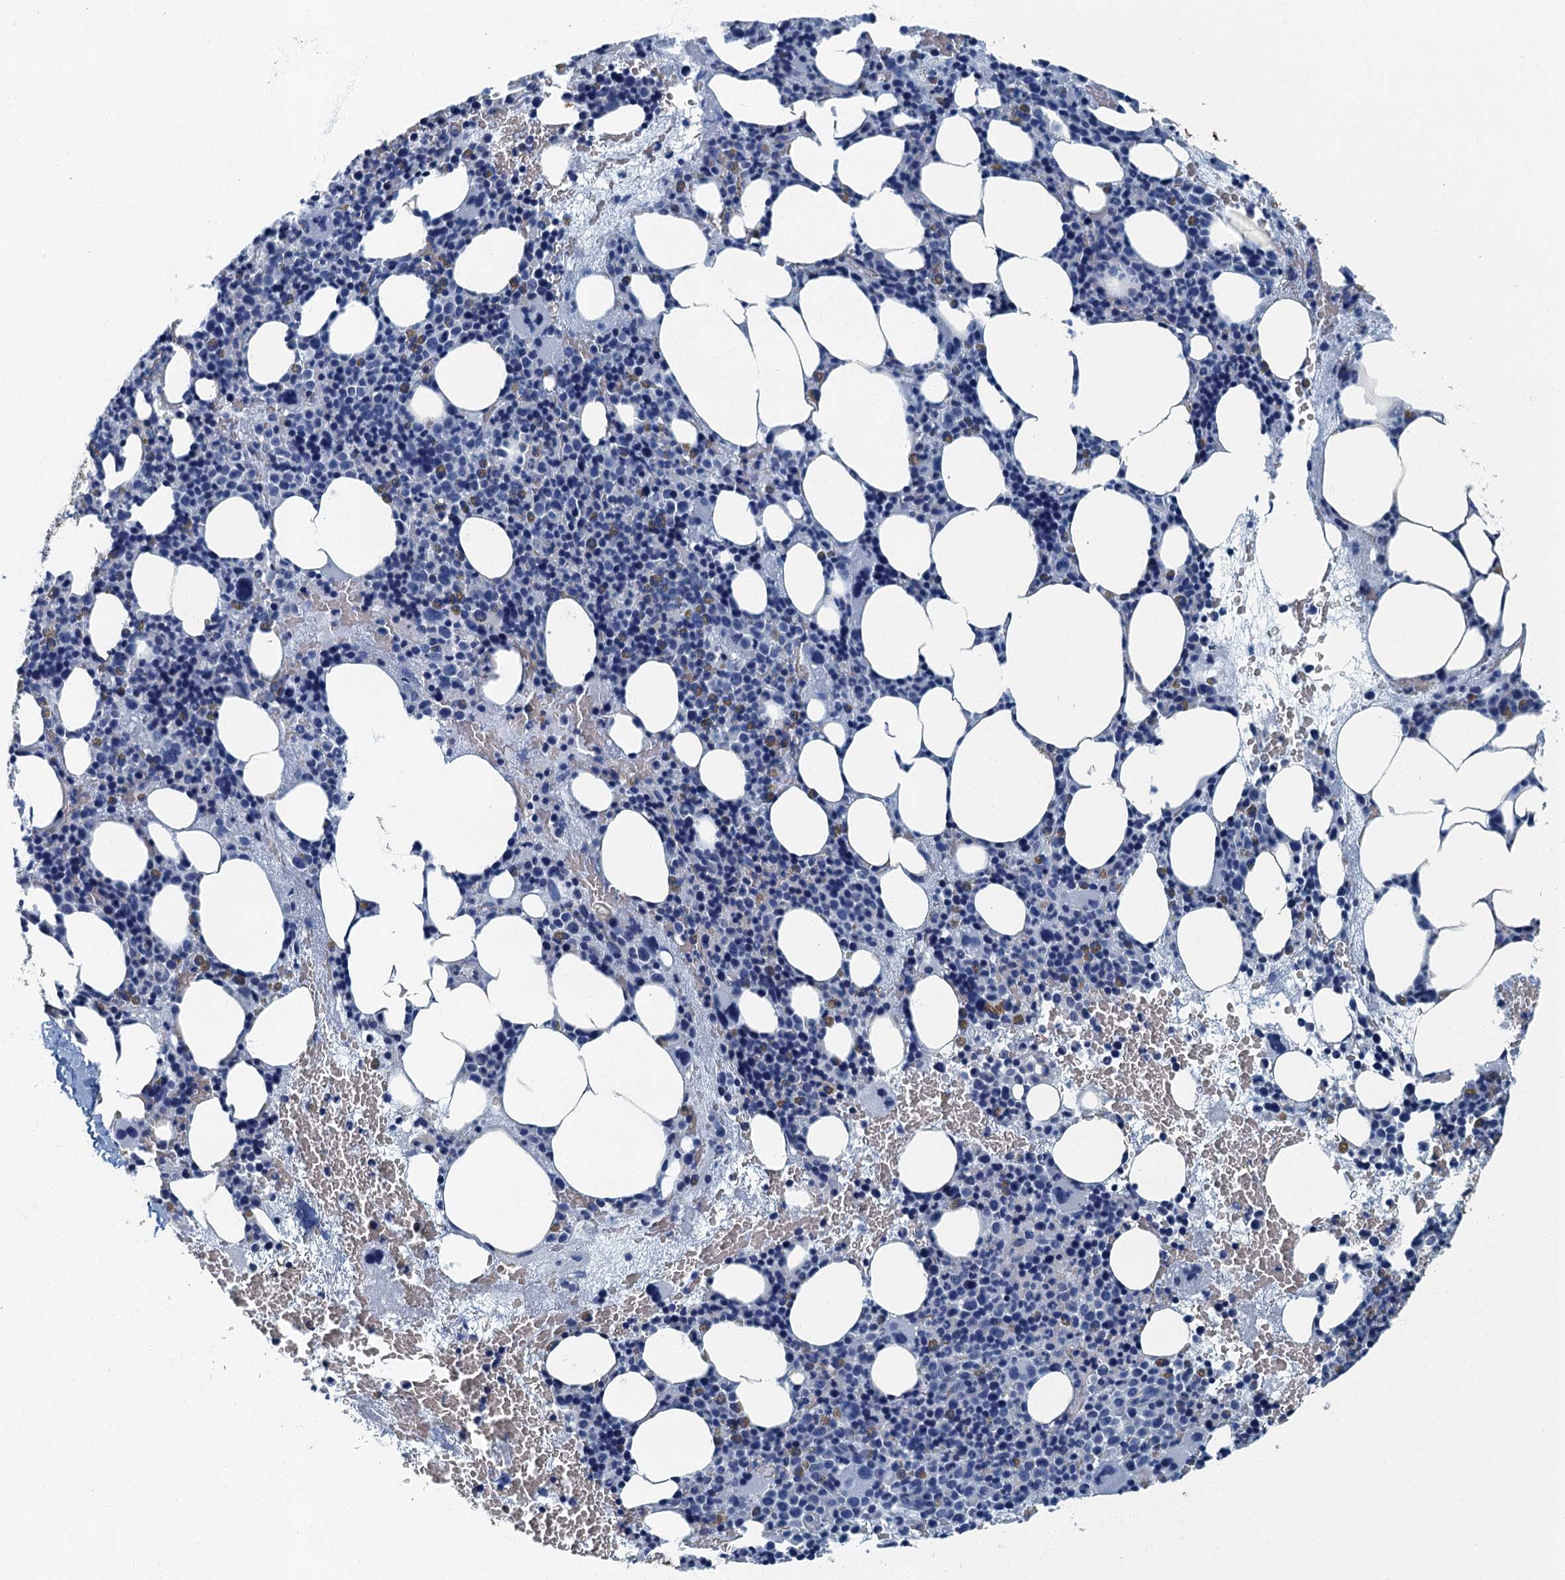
{"staining": {"intensity": "moderate", "quantity": "<25%", "location": "cytoplasmic/membranous"}, "tissue": "bone marrow", "cell_type": "Hematopoietic cells", "image_type": "normal", "snomed": [{"axis": "morphology", "description": "Normal tissue, NOS"}, {"axis": "topography", "description": "Bone marrow"}], "caption": "High-power microscopy captured an immunohistochemistry image of benign bone marrow, revealing moderate cytoplasmic/membranous staining in about <25% of hematopoietic cells.", "gene": "GADL1", "patient": {"sex": "male", "age": 89}}